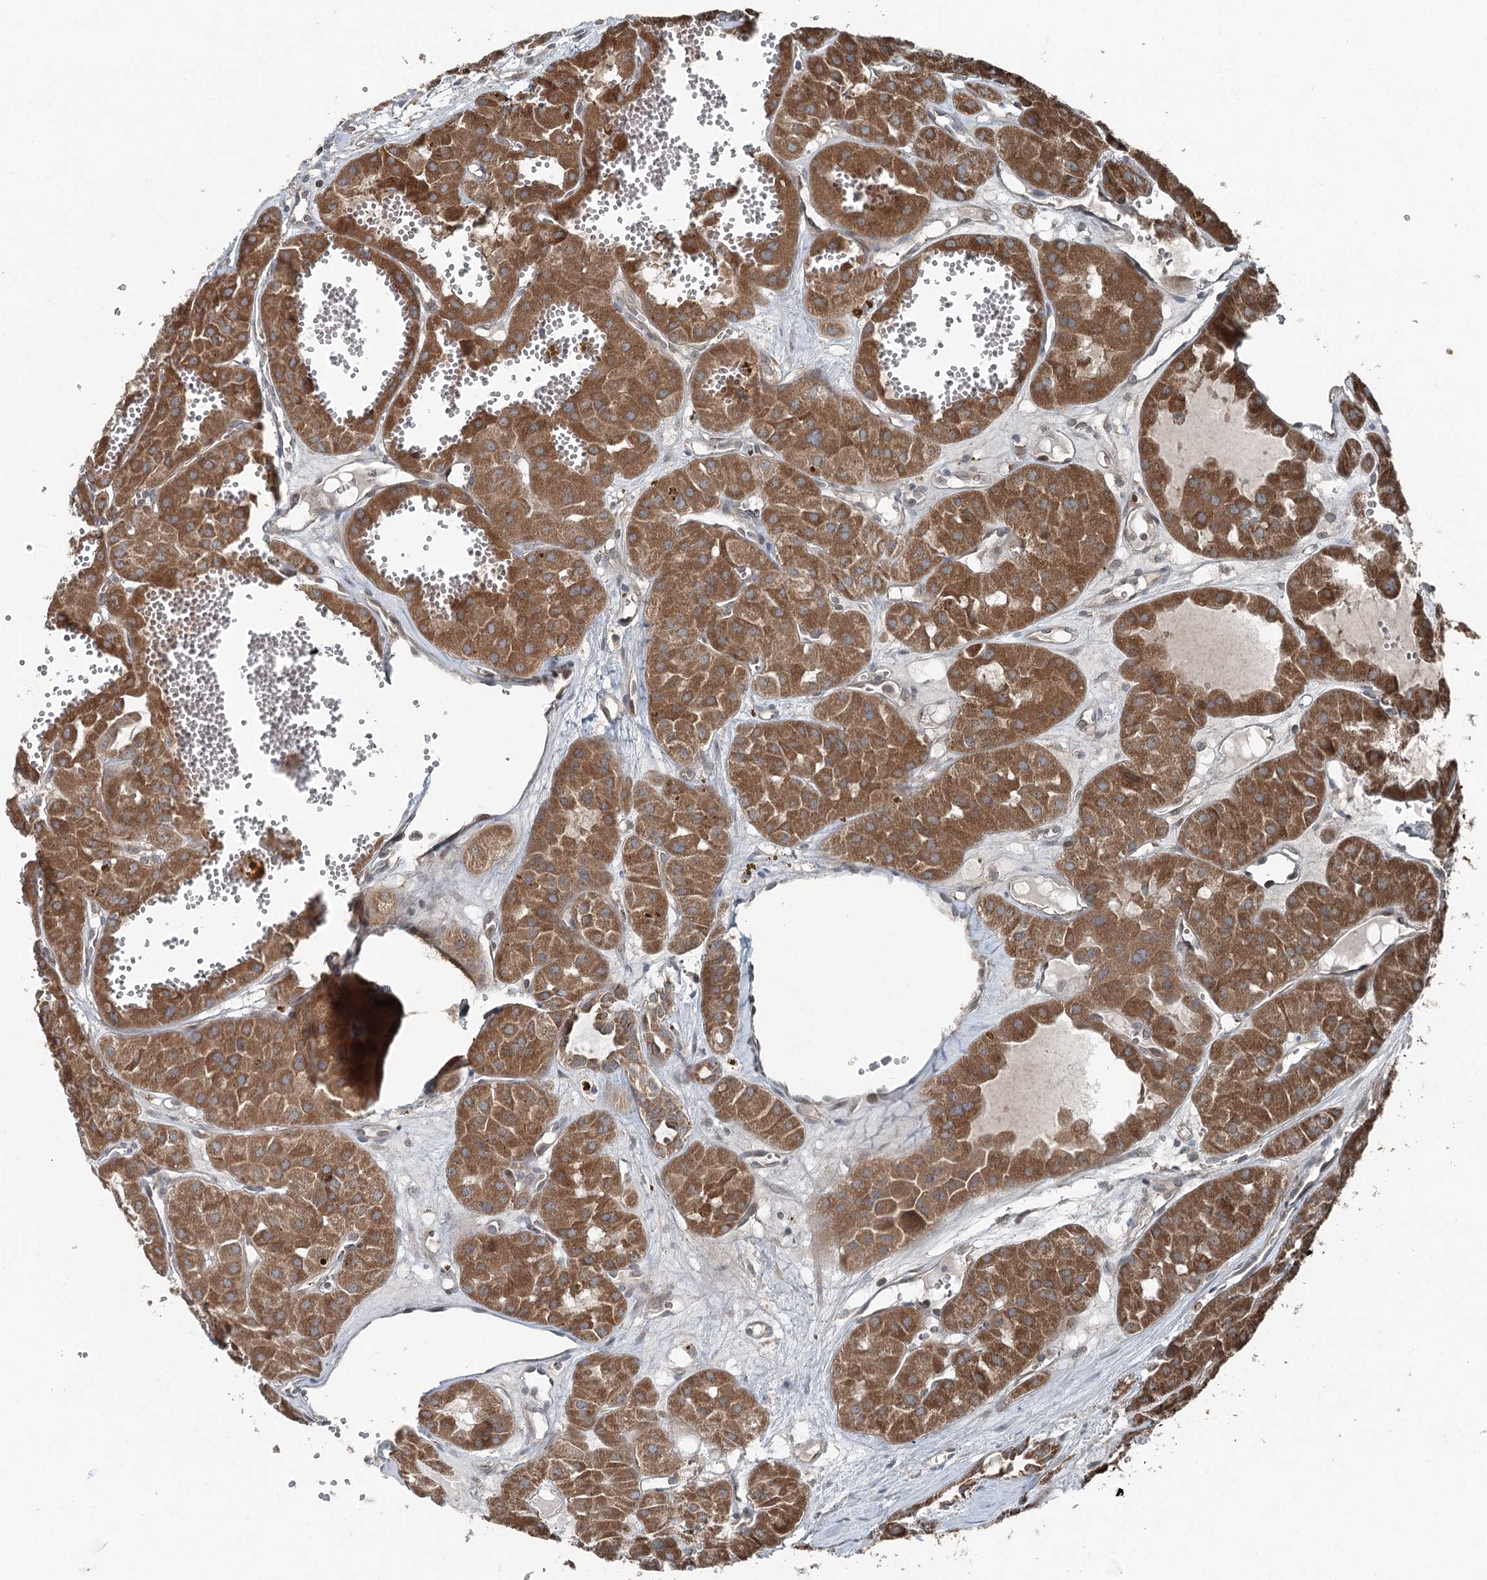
{"staining": {"intensity": "moderate", "quantity": ">75%", "location": "cytoplasmic/membranous"}, "tissue": "renal cancer", "cell_type": "Tumor cells", "image_type": "cancer", "snomed": [{"axis": "morphology", "description": "Carcinoma, NOS"}, {"axis": "topography", "description": "Kidney"}], "caption": "DAB (3,3'-diaminobenzidine) immunohistochemical staining of human renal cancer reveals moderate cytoplasmic/membranous protein staining in about >75% of tumor cells.", "gene": "SKIC3", "patient": {"sex": "female", "age": 75}}